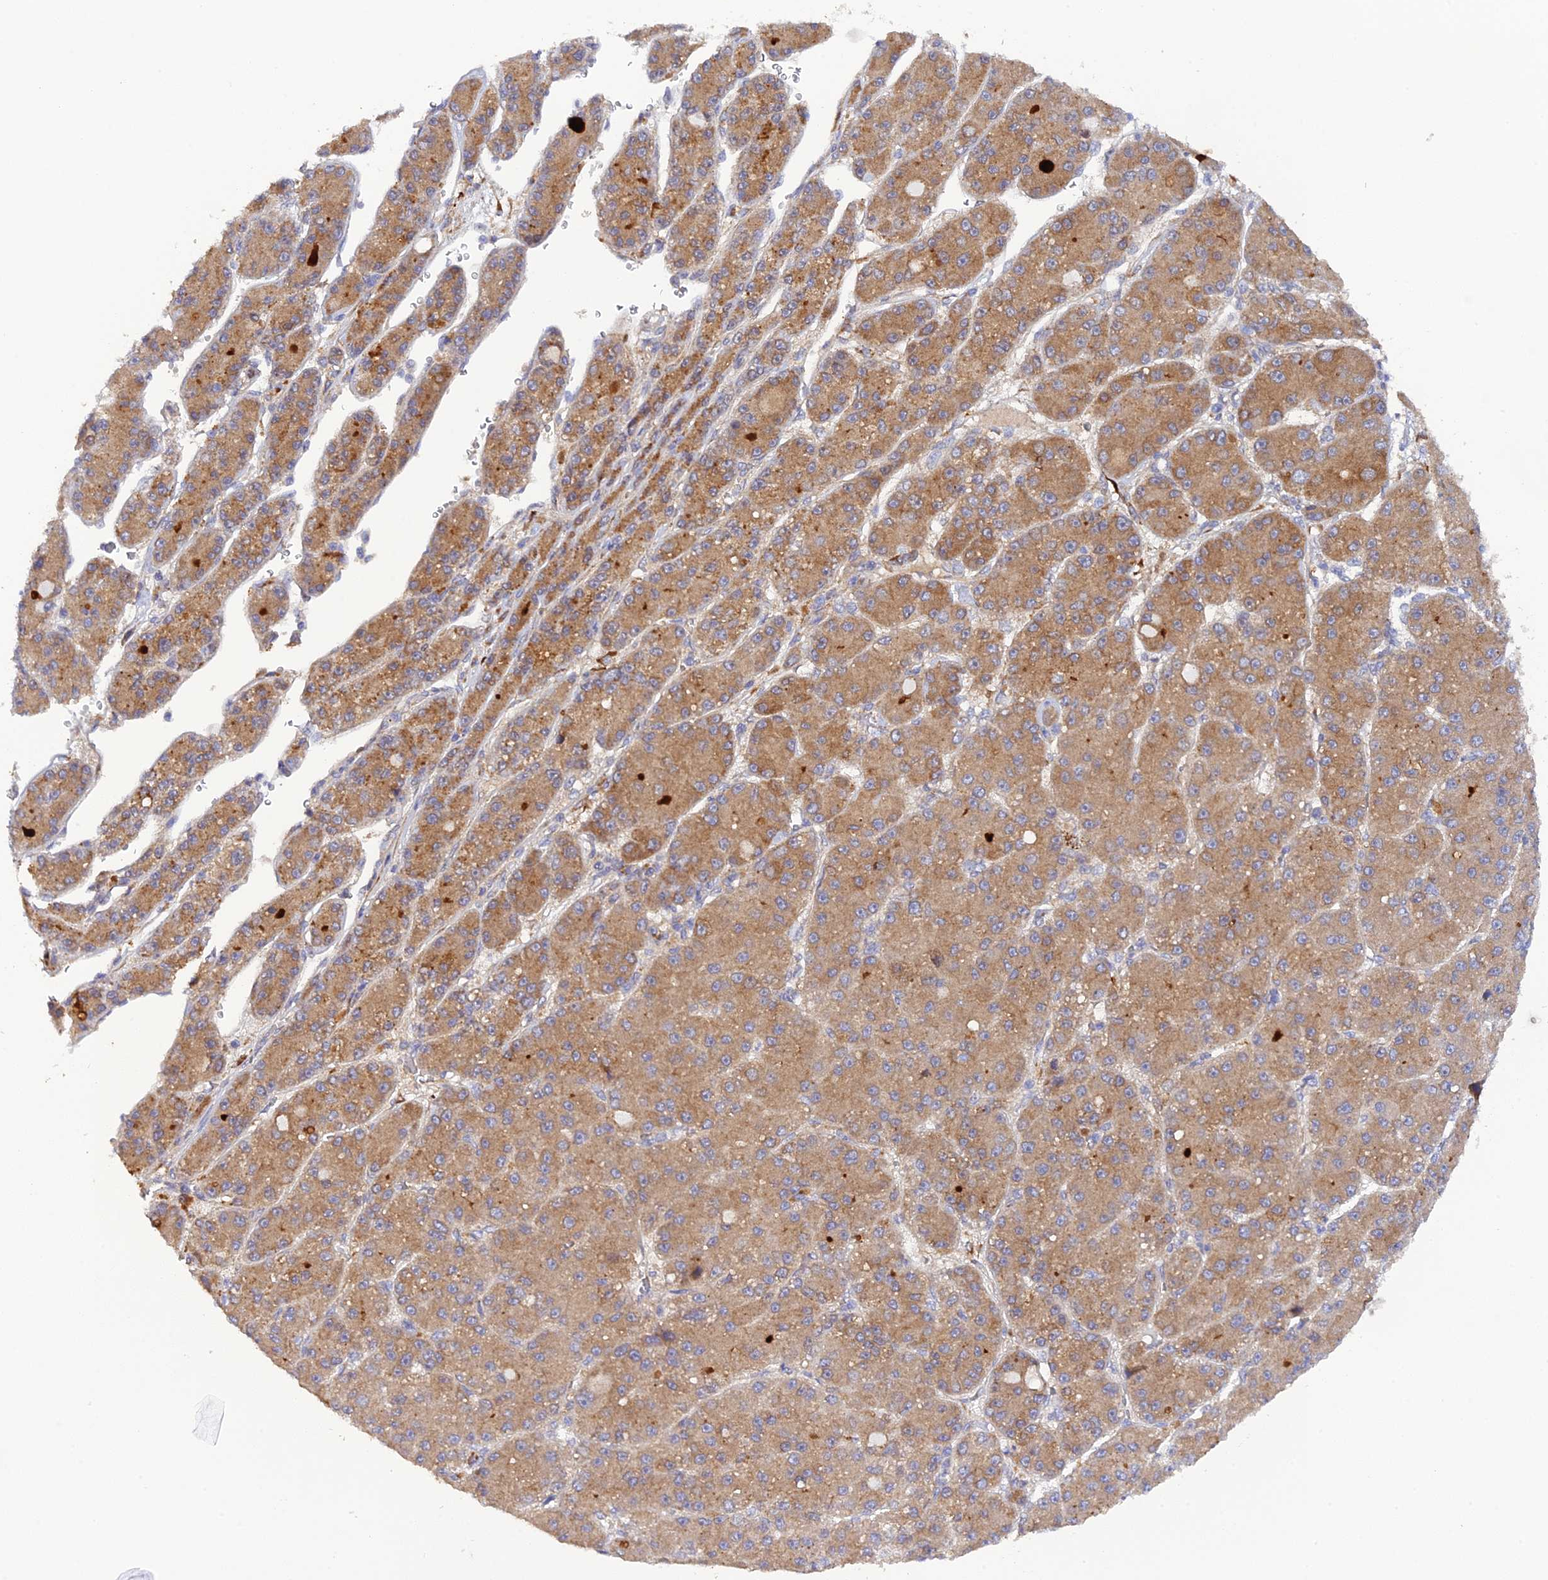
{"staining": {"intensity": "moderate", "quantity": ">75%", "location": "cytoplasmic/membranous"}, "tissue": "liver cancer", "cell_type": "Tumor cells", "image_type": "cancer", "snomed": [{"axis": "morphology", "description": "Carcinoma, Hepatocellular, NOS"}, {"axis": "topography", "description": "Liver"}], "caption": "This is a photomicrograph of immunohistochemistry (IHC) staining of liver cancer (hepatocellular carcinoma), which shows moderate expression in the cytoplasmic/membranous of tumor cells.", "gene": "P3H3", "patient": {"sex": "male", "age": 67}}